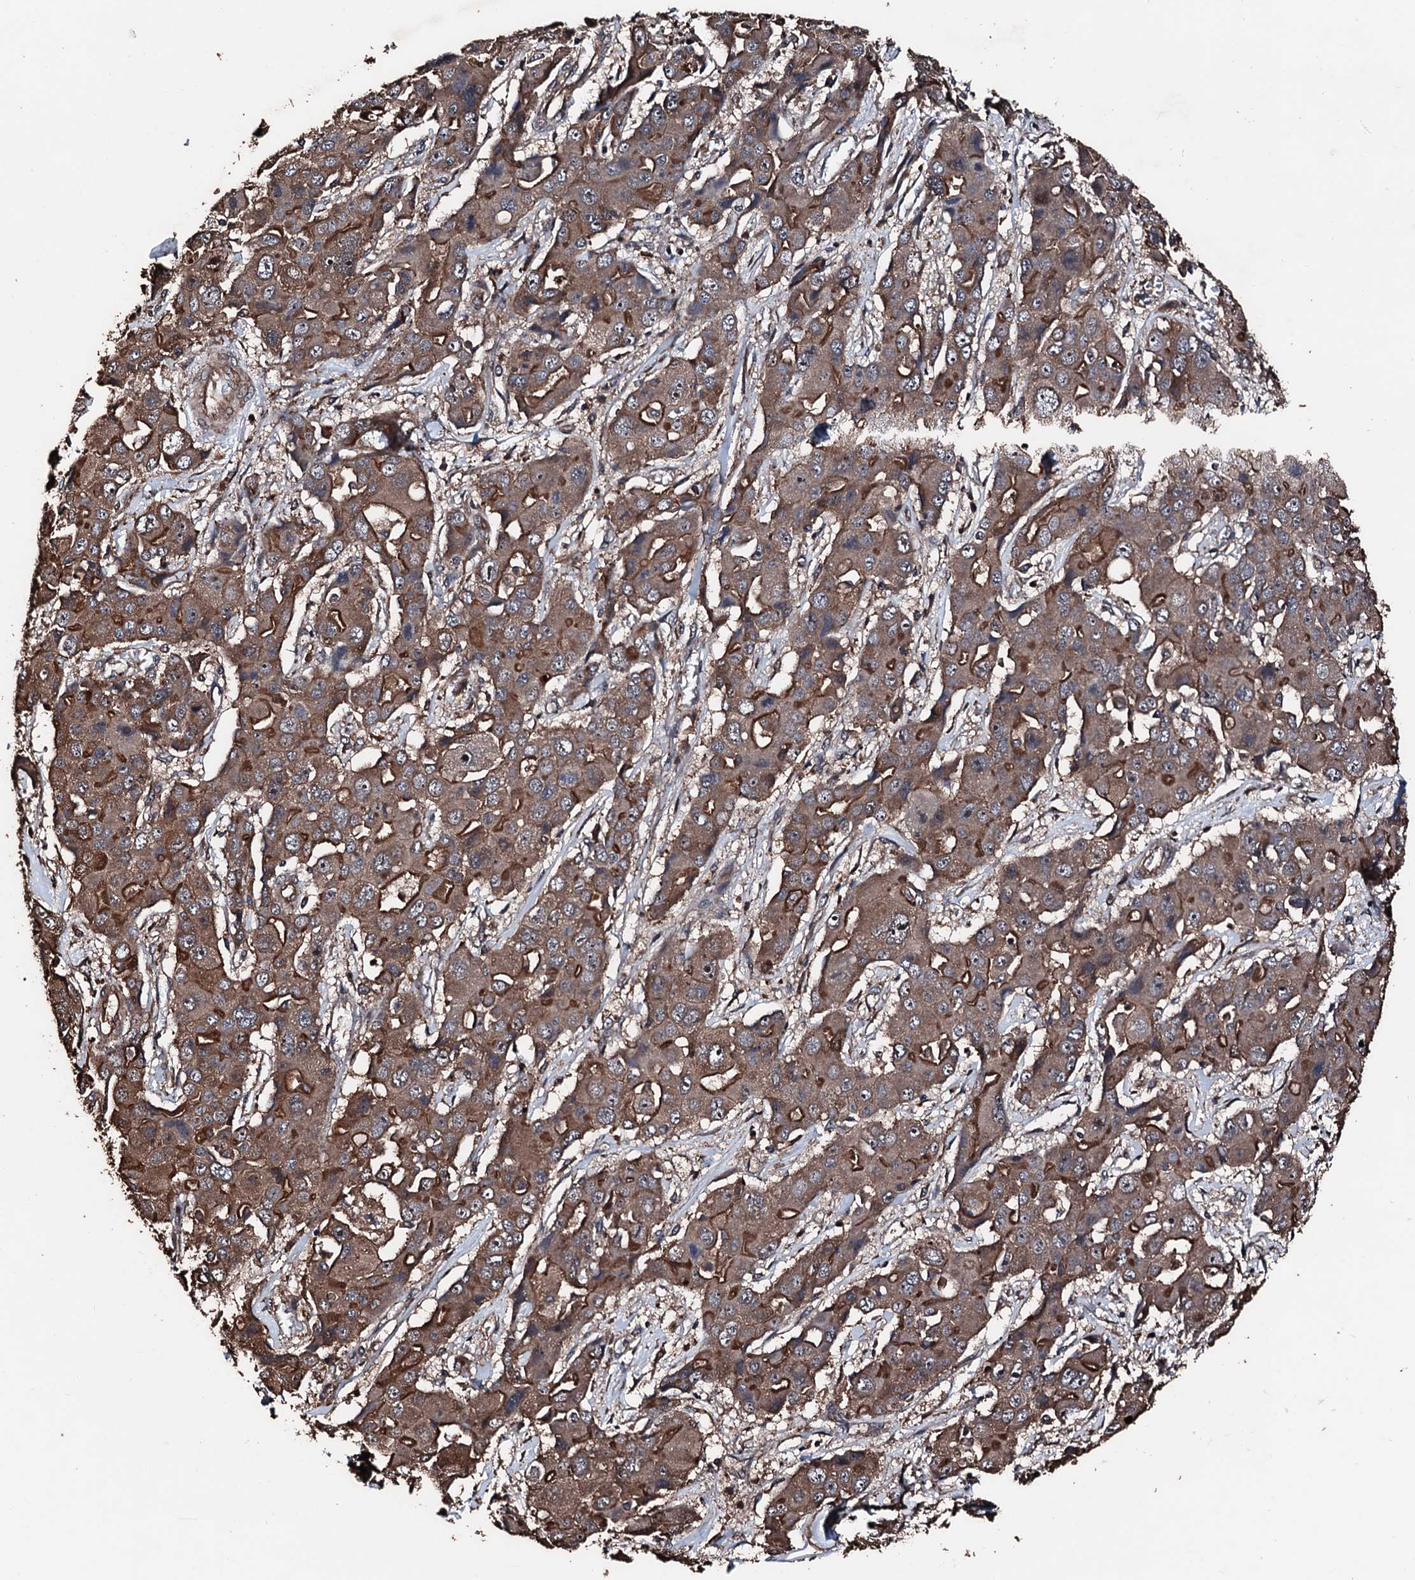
{"staining": {"intensity": "moderate", "quantity": ">75%", "location": "cytoplasmic/membranous"}, "tissue": "liver cancer", "cell_type": "Tumor cells", "image_type": "cancer", "snomed": [{"axis": "morphology", "description": "Cholangiocarcinoma"}, {"axis": "topography", "description": "Liver"}], "caption": "High-power microscopy captured an IHC image of liver cancer, revealing moderate cytoplasmic/membranous staining in approximately >75% of tumor cells.", "gene": "KIF18A", "patient": {"sex": "male", "age": 67}}